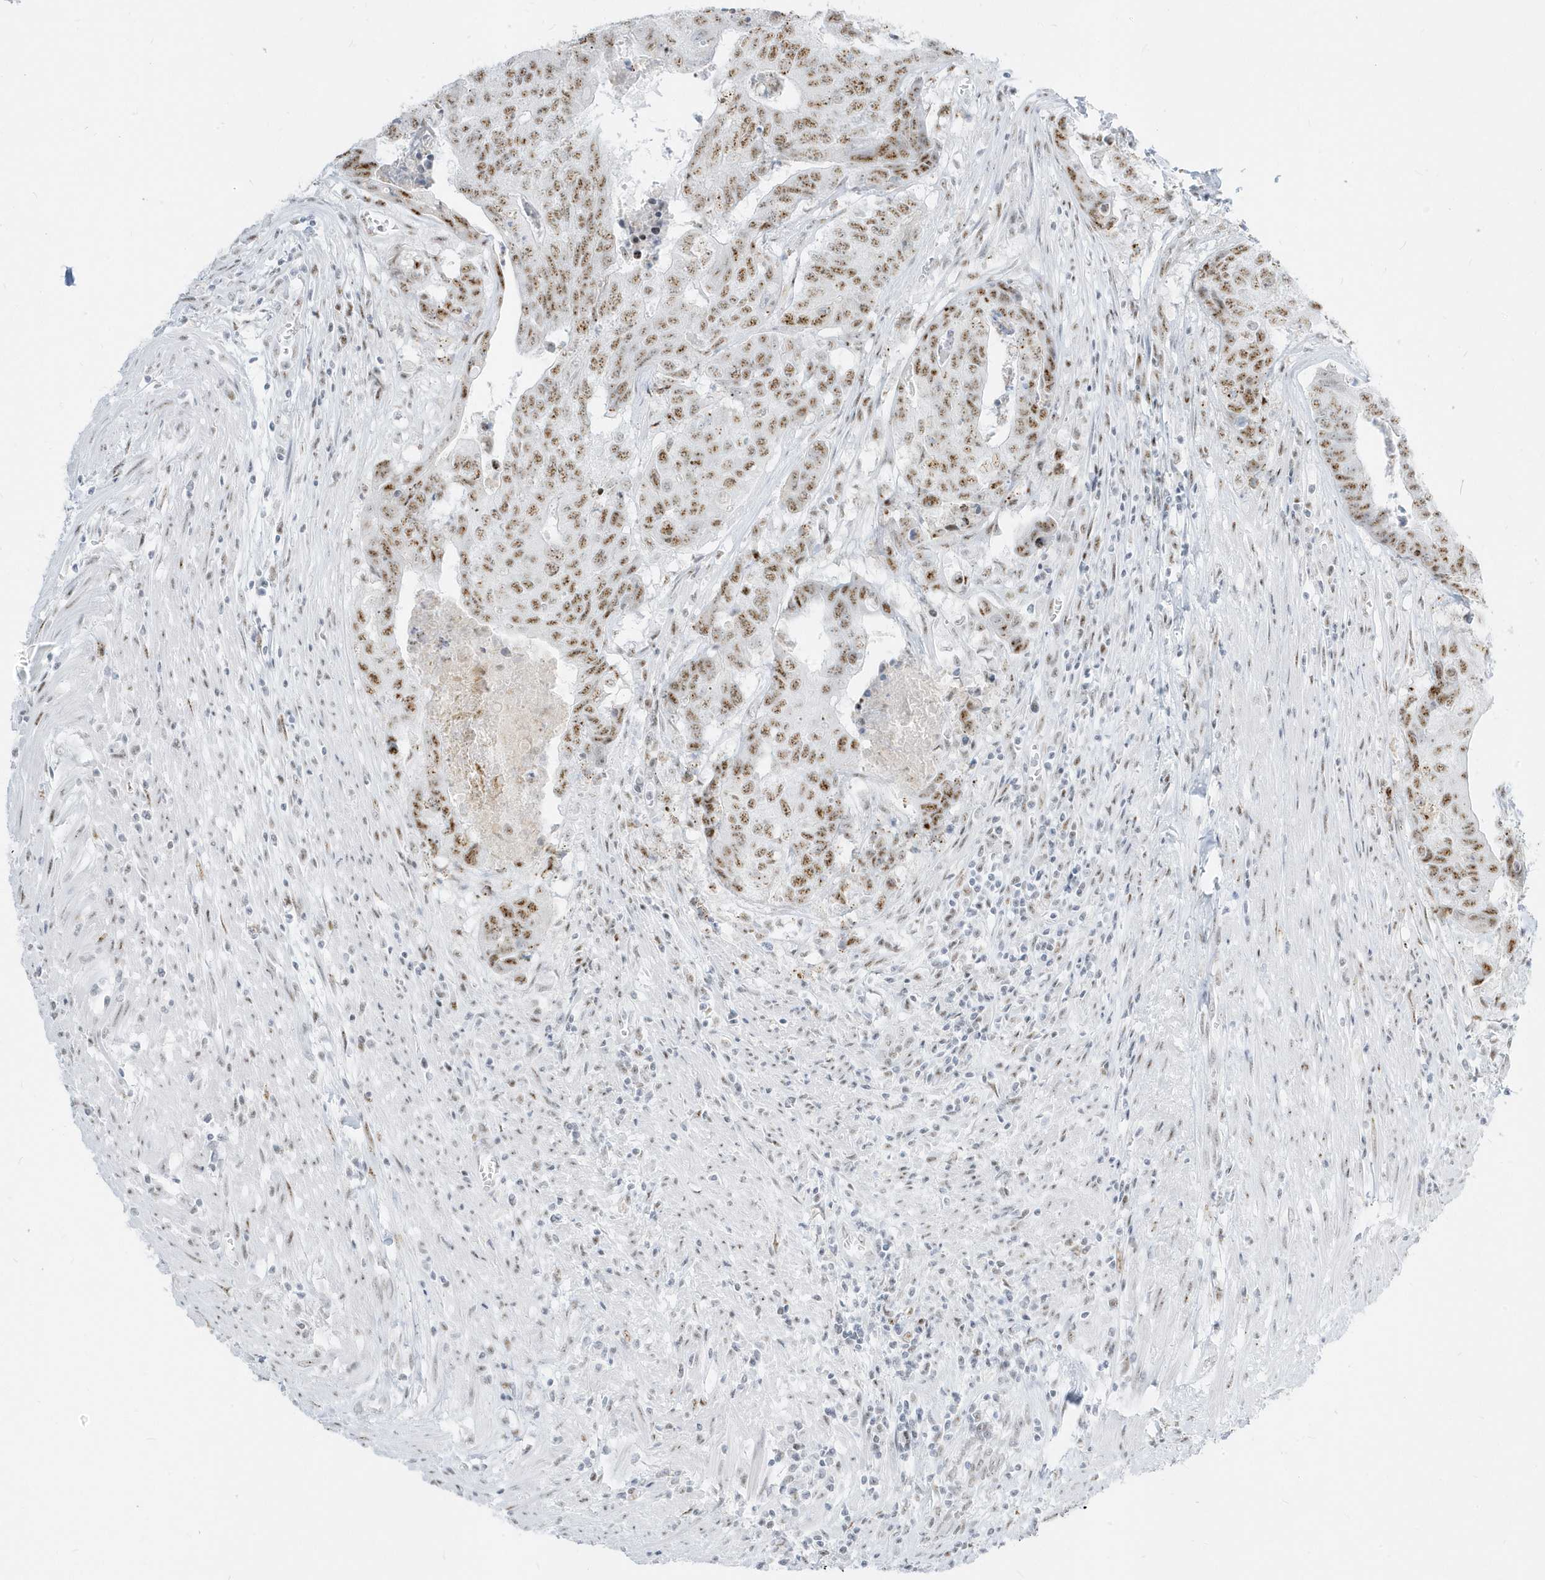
{"staining": {"intensity": "moderate", "quantity": ">75%", "location": "nuclear"}, "tissue": "colorectal cancer", "cell_type": "Tumor cells", "image_type": "cancer", "snomed": [{"axis": "morphology", "description": "Adenocarcinoma, NOS"}, {"axis": "topography", "description": "Colon"}], "caption": "Colorectal cancer tissue shows moderate nuclear positivity in approximately >75% of tumor cells, visualized by immunohistochemistry. The staining was performed using DAB (3,3'-diaminobenzidine), with brown indicating positive protein expression. Nuclei are stained blue with hematoxylin.", "gene": "PLEKHN1", "patient": {"sex": "female", "age": 67}}